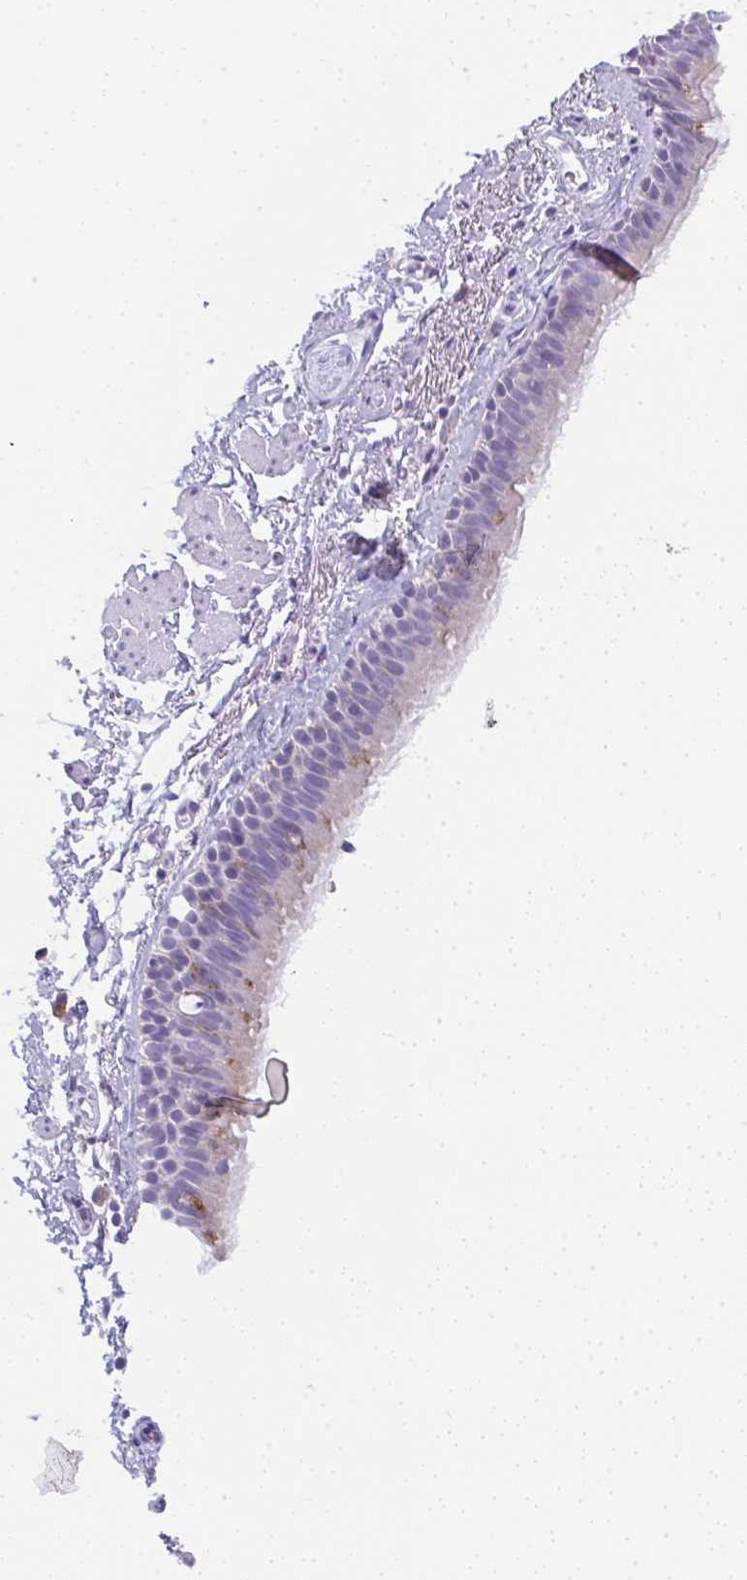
{"staining": {"intensity": "moderate", "quantity": "<25%", "location": "cytoplasmic/membranous"}, "tissue": "bronchus", "cell_type": "Respiratory epithelial cells", "image_type": "normal", "snomed": [{"axis": "morphology", "description": "Normal tissue, NOS"}, {"axis": "topography", "description": "Lymph node"}, {"axis": "topography", "description": "Cartilage tissue"}, {"axis": "topography", "description": "Bronchus"}], "caption": "A high-resolution micrograph shows IHC staining of unremarkable bronchus, which displays moderate cytoplasmic/membranous expression in approximately <25% of respiratory epithelial cells.", "gene": "LPAR4", "patient": {"sex": "female", "age": 70}}